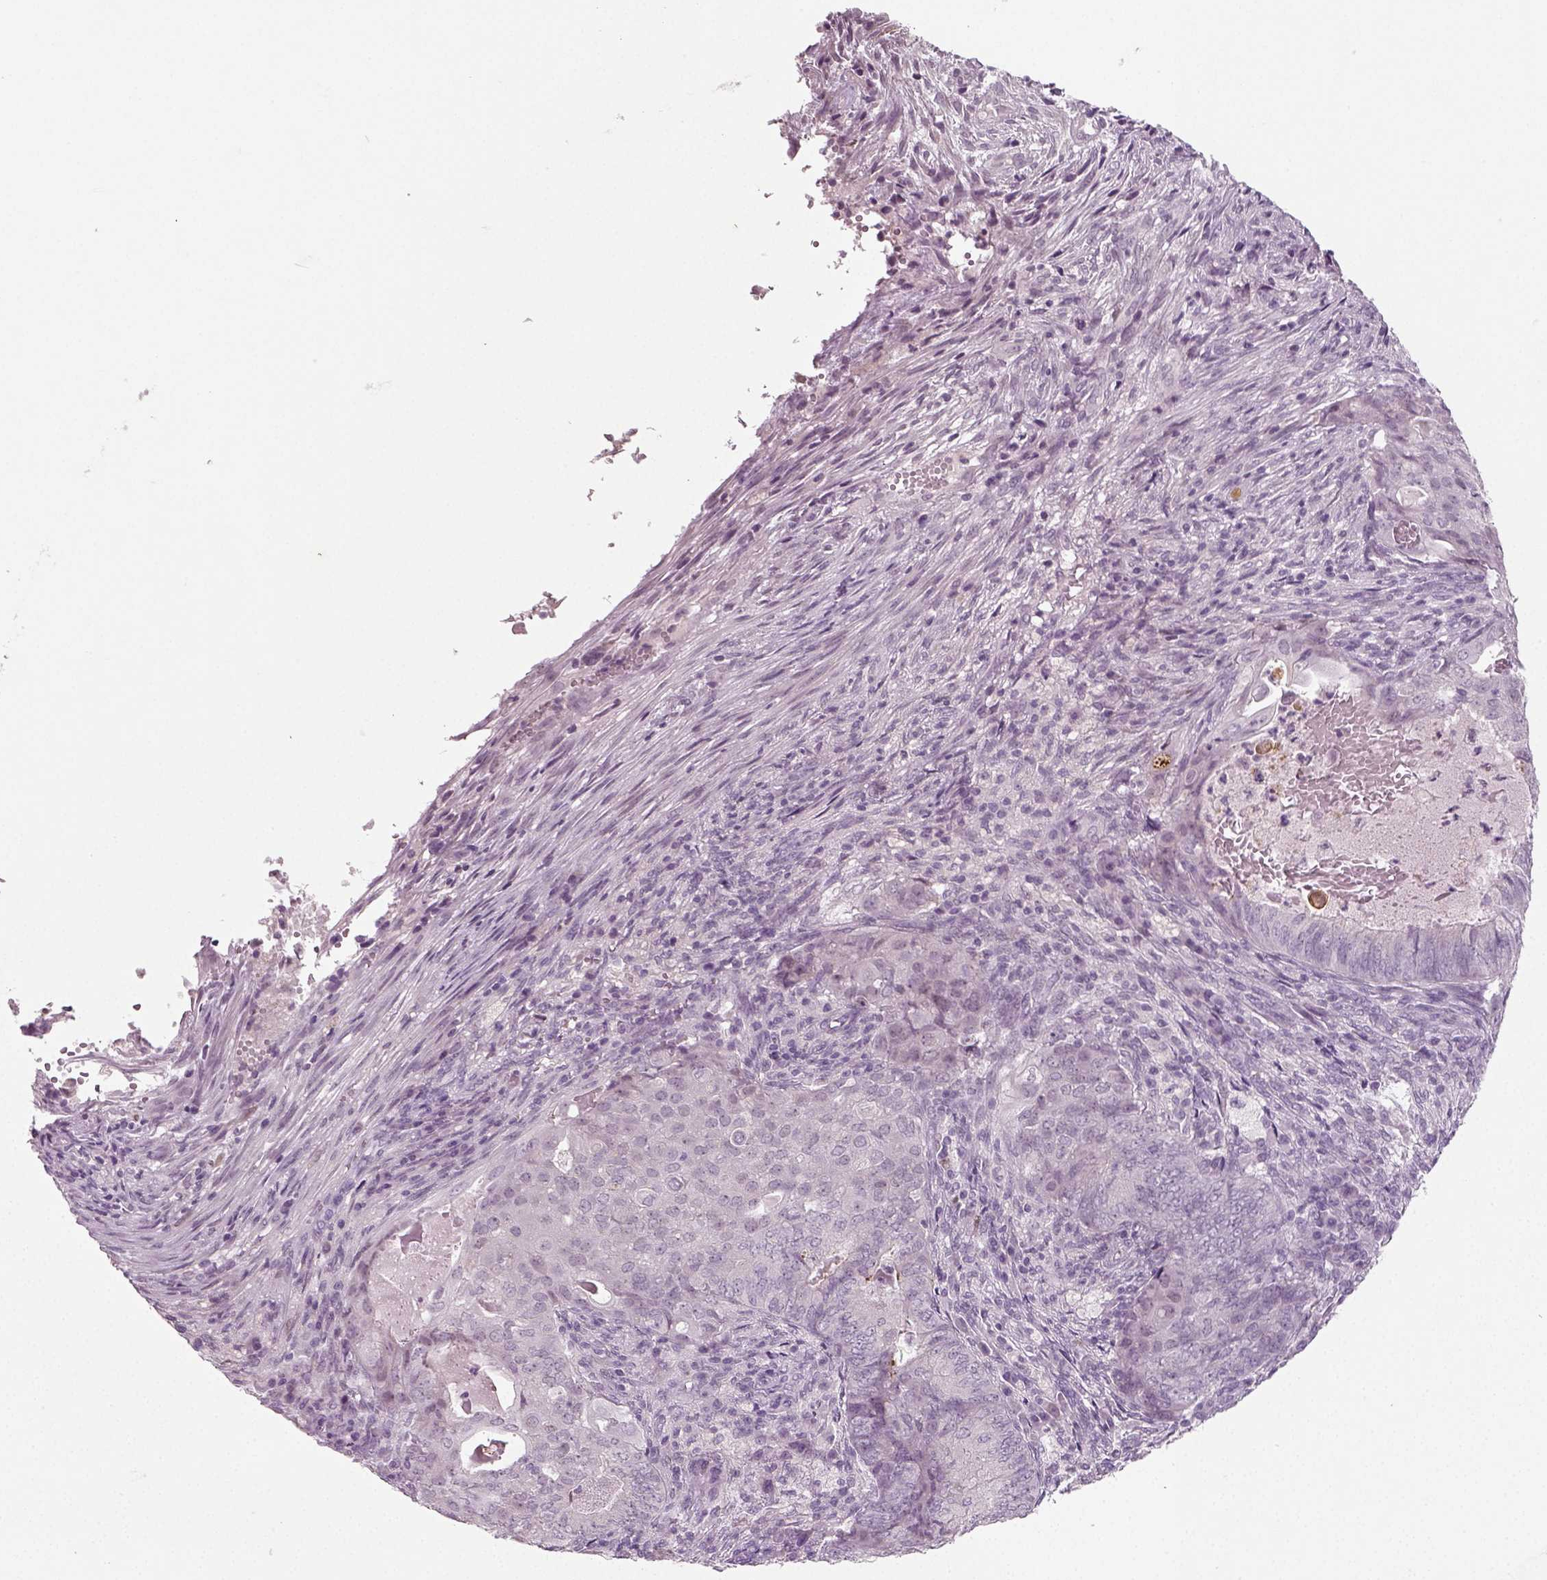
{"staining": {"intensity": "negative", "quantity": "none", "location": "none"}, "tissue": "endometrial cancer", "cell_type": "Tumor cells", "image_type": "cancer", "snomed": [{"axis": "morphology", "description": "Adenocarcinoma, NOS"}, {"axis": "topography", "description": "Endometrium"}], "caption": "Immunohistochemical staining of human endometrial adenocarcinoma reveals no significant expression in tumor cells. (Immunohistochemistry (ihc), brightfield microscopy, high magnification).", "gene": "SYNGAP1", "patient": {"sex": "female", "age": 62}}